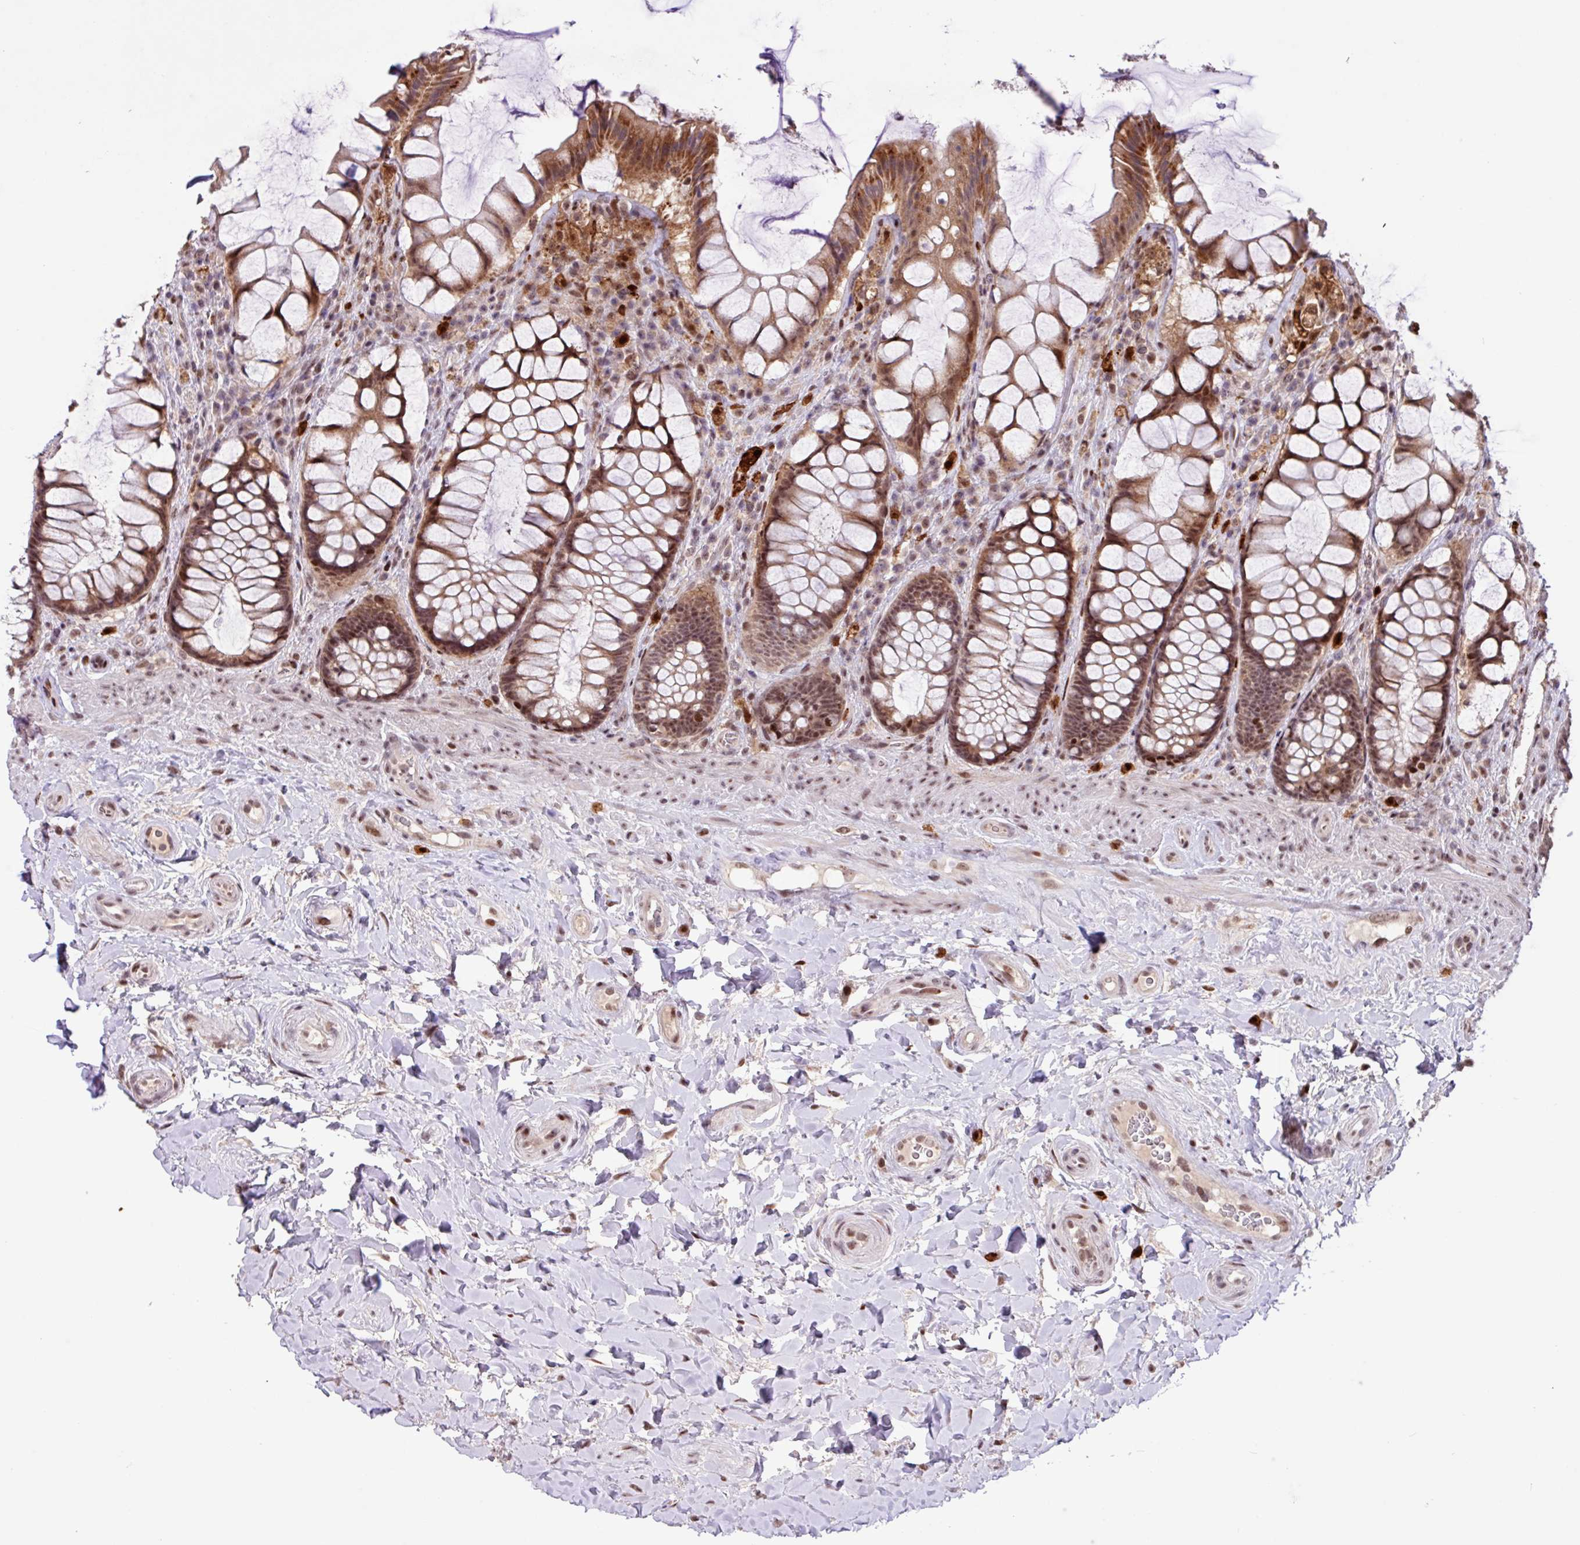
{"staining": {"intensity": "moderate", "quantity": ">75%", "location": "cytoplasmic/membranous,nuclear"}, "tissue": "rectum", "cell_type": "Glandular cells", "image_type": "normal", "snomed": [{"axis": "morphology", "description": "Normal tissue, NOS"}, {"axis": "topography", "description": "Rectum"}], "caption": "Human rectum stained with a protein marker demonstrates moderate staining in glandular cells.", "gene": "BRD3", "patient": {"sex": "female", "age": 58}}